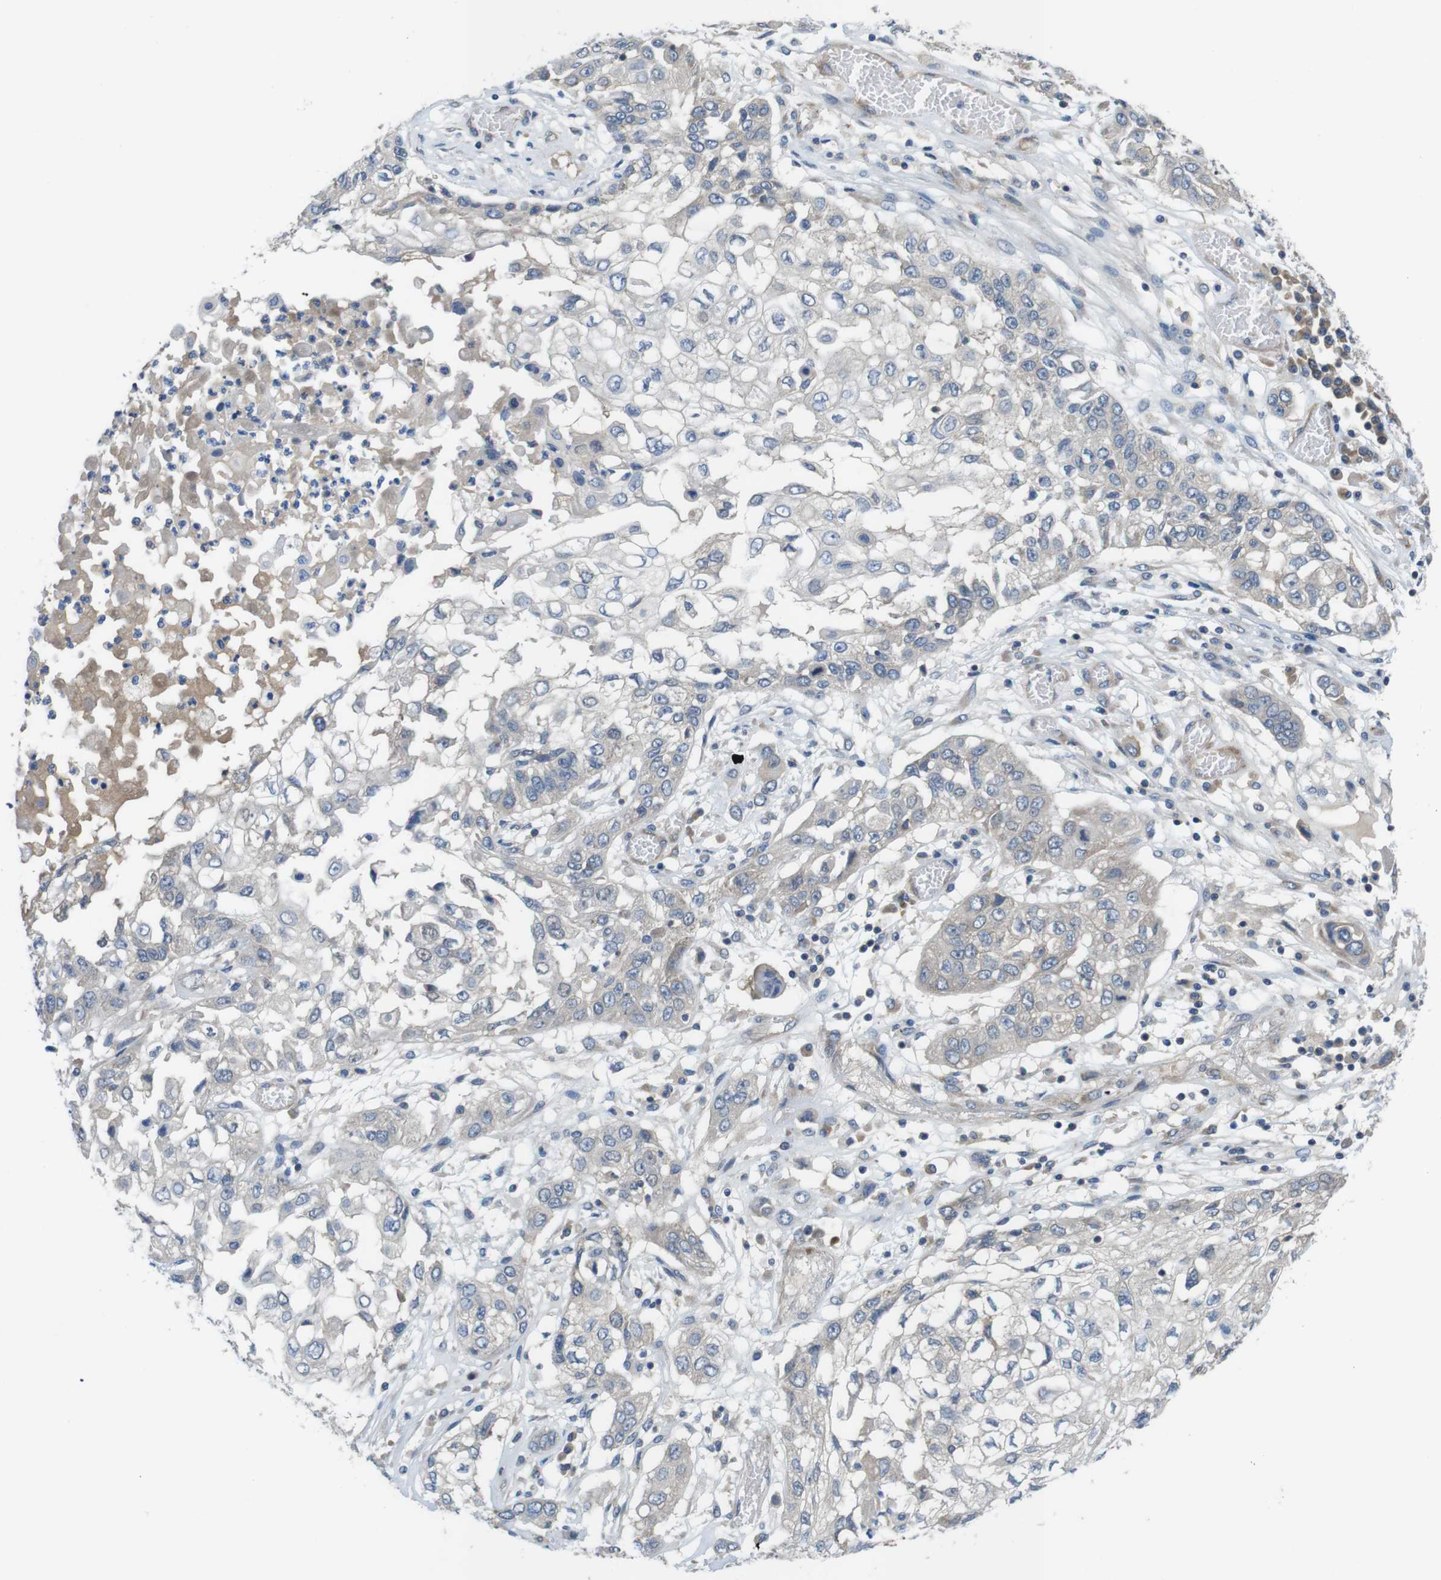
{"staining": {"intensity": "negative", "quantity": "none", "location": "none"}, "tissue": "lung cancer", "cell_type": "Tumor cells", "image_type": "cancer", "snomed": [{"axis": "morphology", "description": "Squamous cell carcinoma, NOS"}, {"axis": "topography", "description": "Lung"}], "caption": "There is no significant expression in tumor cells of lung squamous cell carcinoma.", "gene": "DCLK1", "patient": {"sex": "male", "age": 71}}